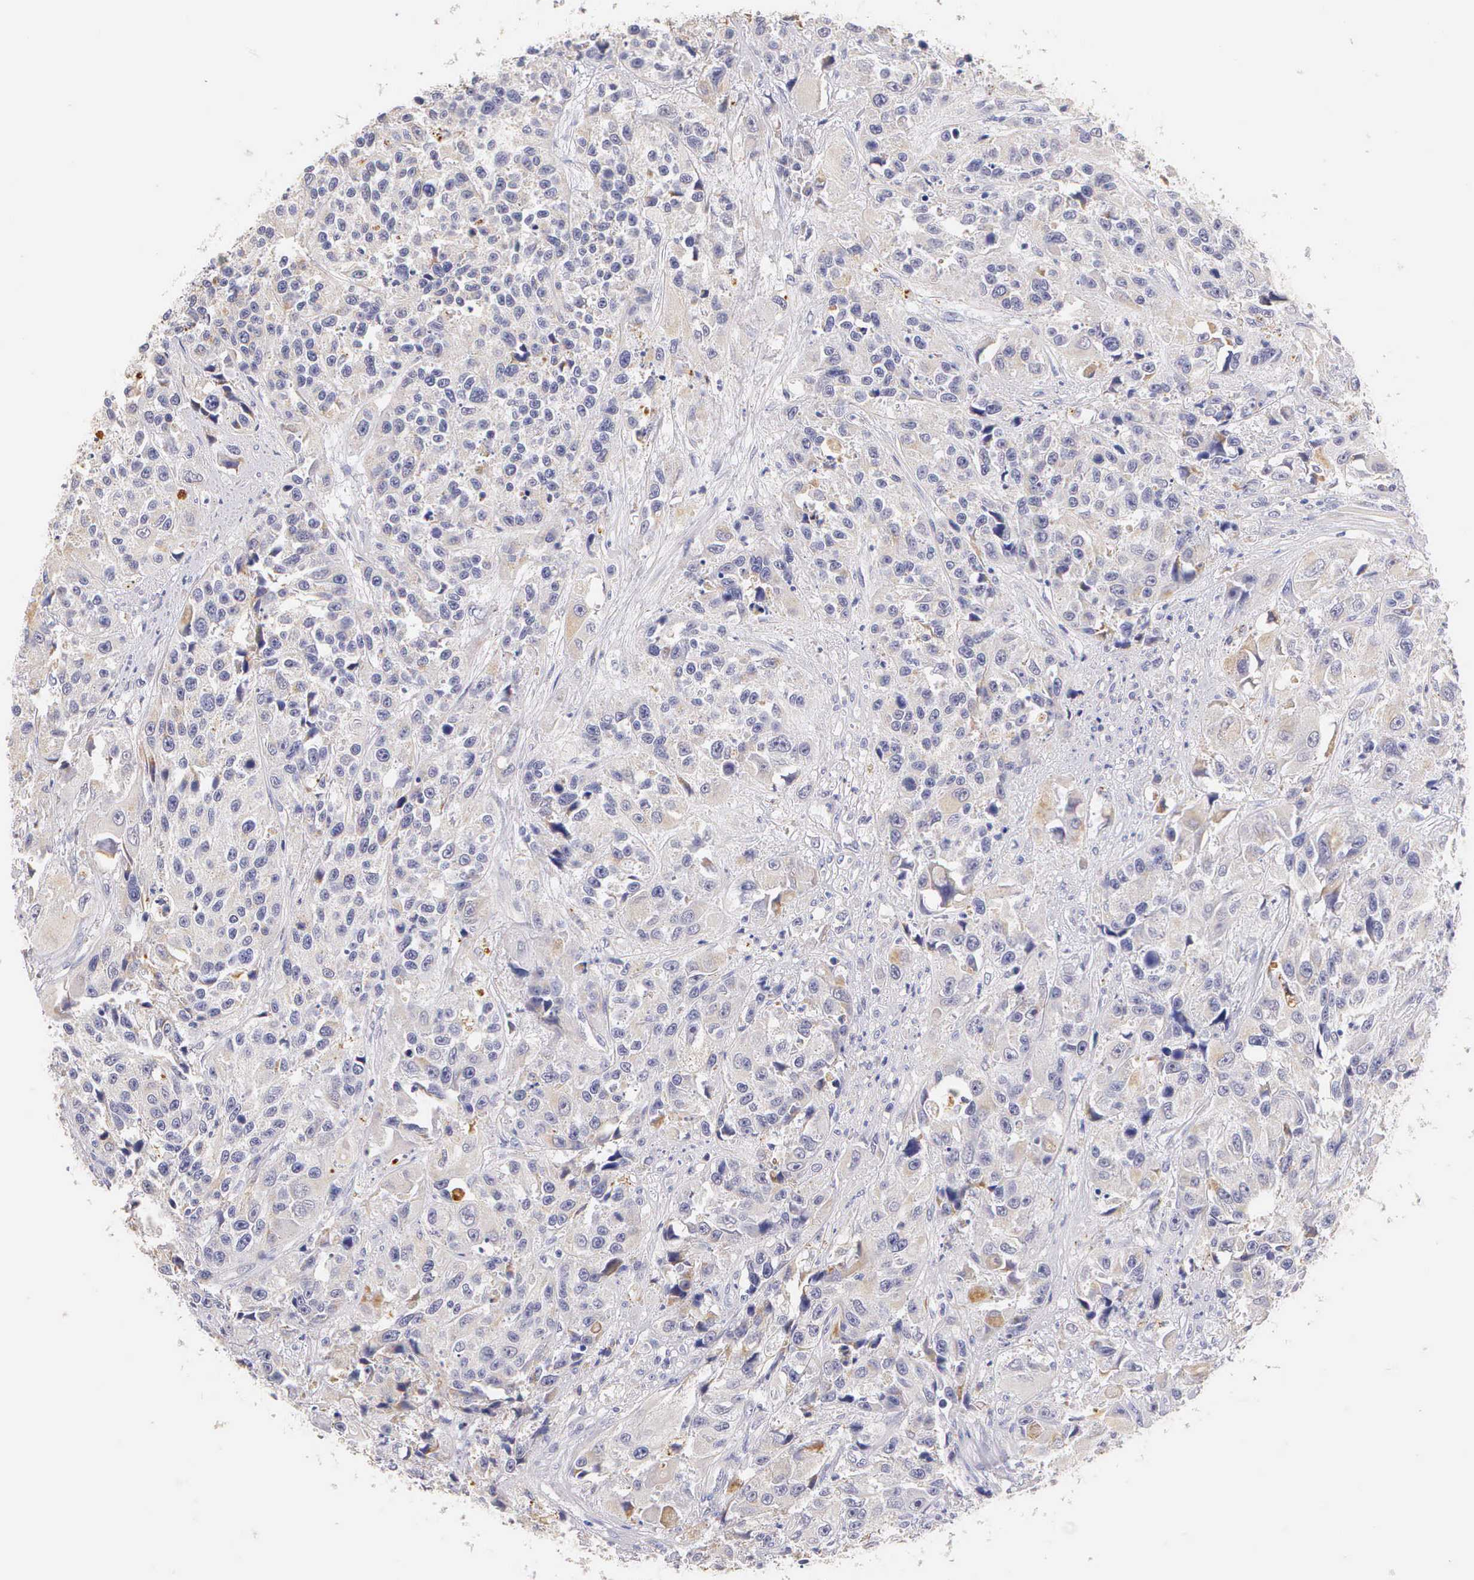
{"staining": {"intensity": "negative", "quantity": "none", "location": "none"}, "tissue": "urothelial cancer", "cell_type": "Tumor cells", "image_type": "cancer", "snomed": [{"axis": "morphology", "description": "Urothelial carcinoma, High grade"}, {"axis": "topography", "description": "Urinary bladder"}], "caption": "A high-resolution histopathology image shows immunohistochemistry staining of urothelial carcinoma (high-grade), which shows no significant expression in tumor cells.", "gene": "ESR1", "patient": {"sex": "female", "age": 81}}